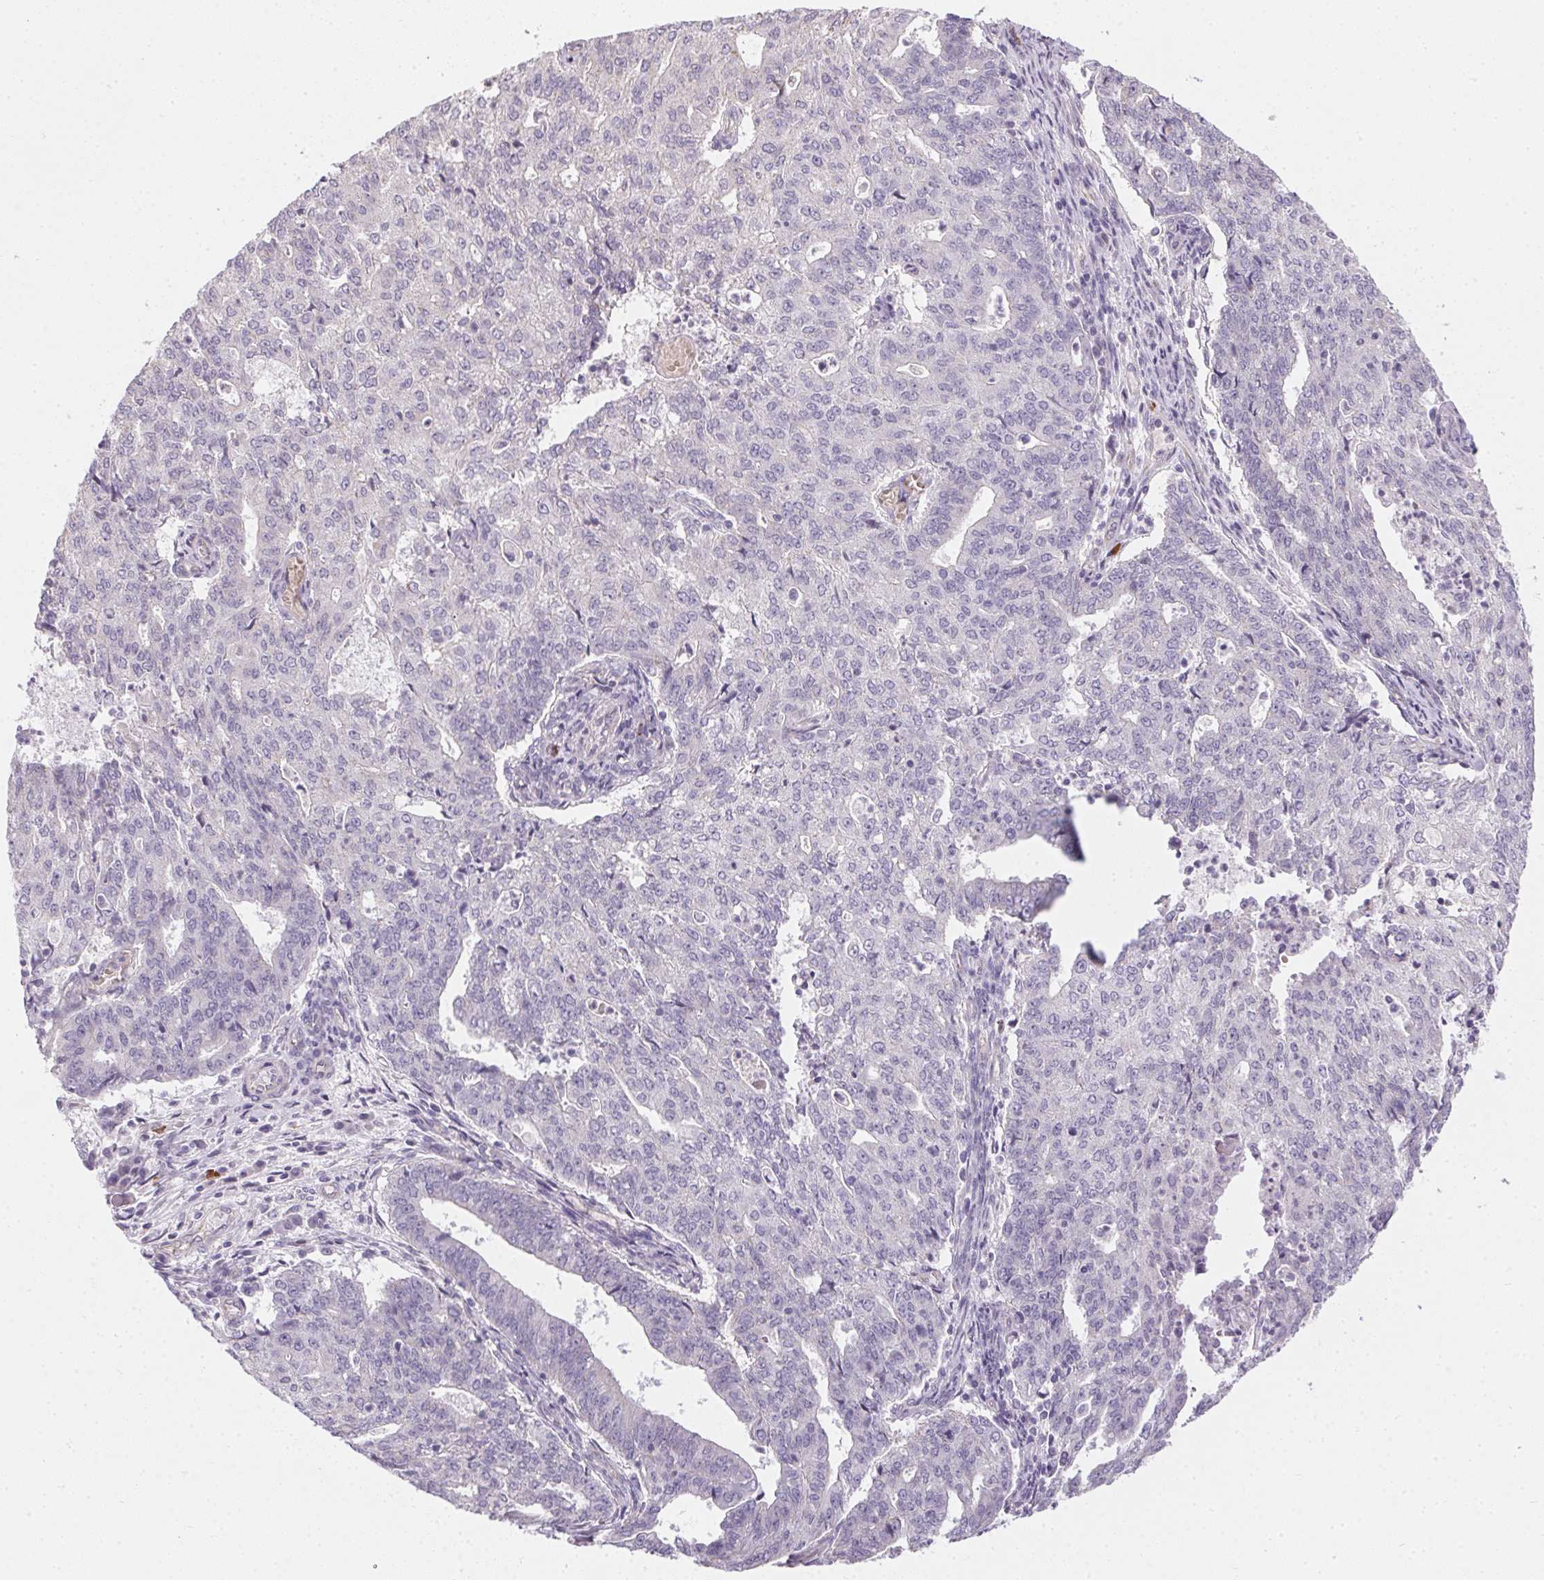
{"staining": {"intensity": "negative", "quantity": "none", "location": "none"}, "tissue": "endometrial cancer", "cell_type": "Tumor cells", "image_type": "cancer", "snomed": [{"axis": "morphology", "description": "Adenocarcinoma, NOS"}, {"axis": "topography", "description": "Endometrium"}], "caption": "A histopathology image of endometrial cancer stained for a protein exhibits no brown staining in tumor cells.", "gene": "SMYD1", "patient": {"sex": "female", "age": 82}}